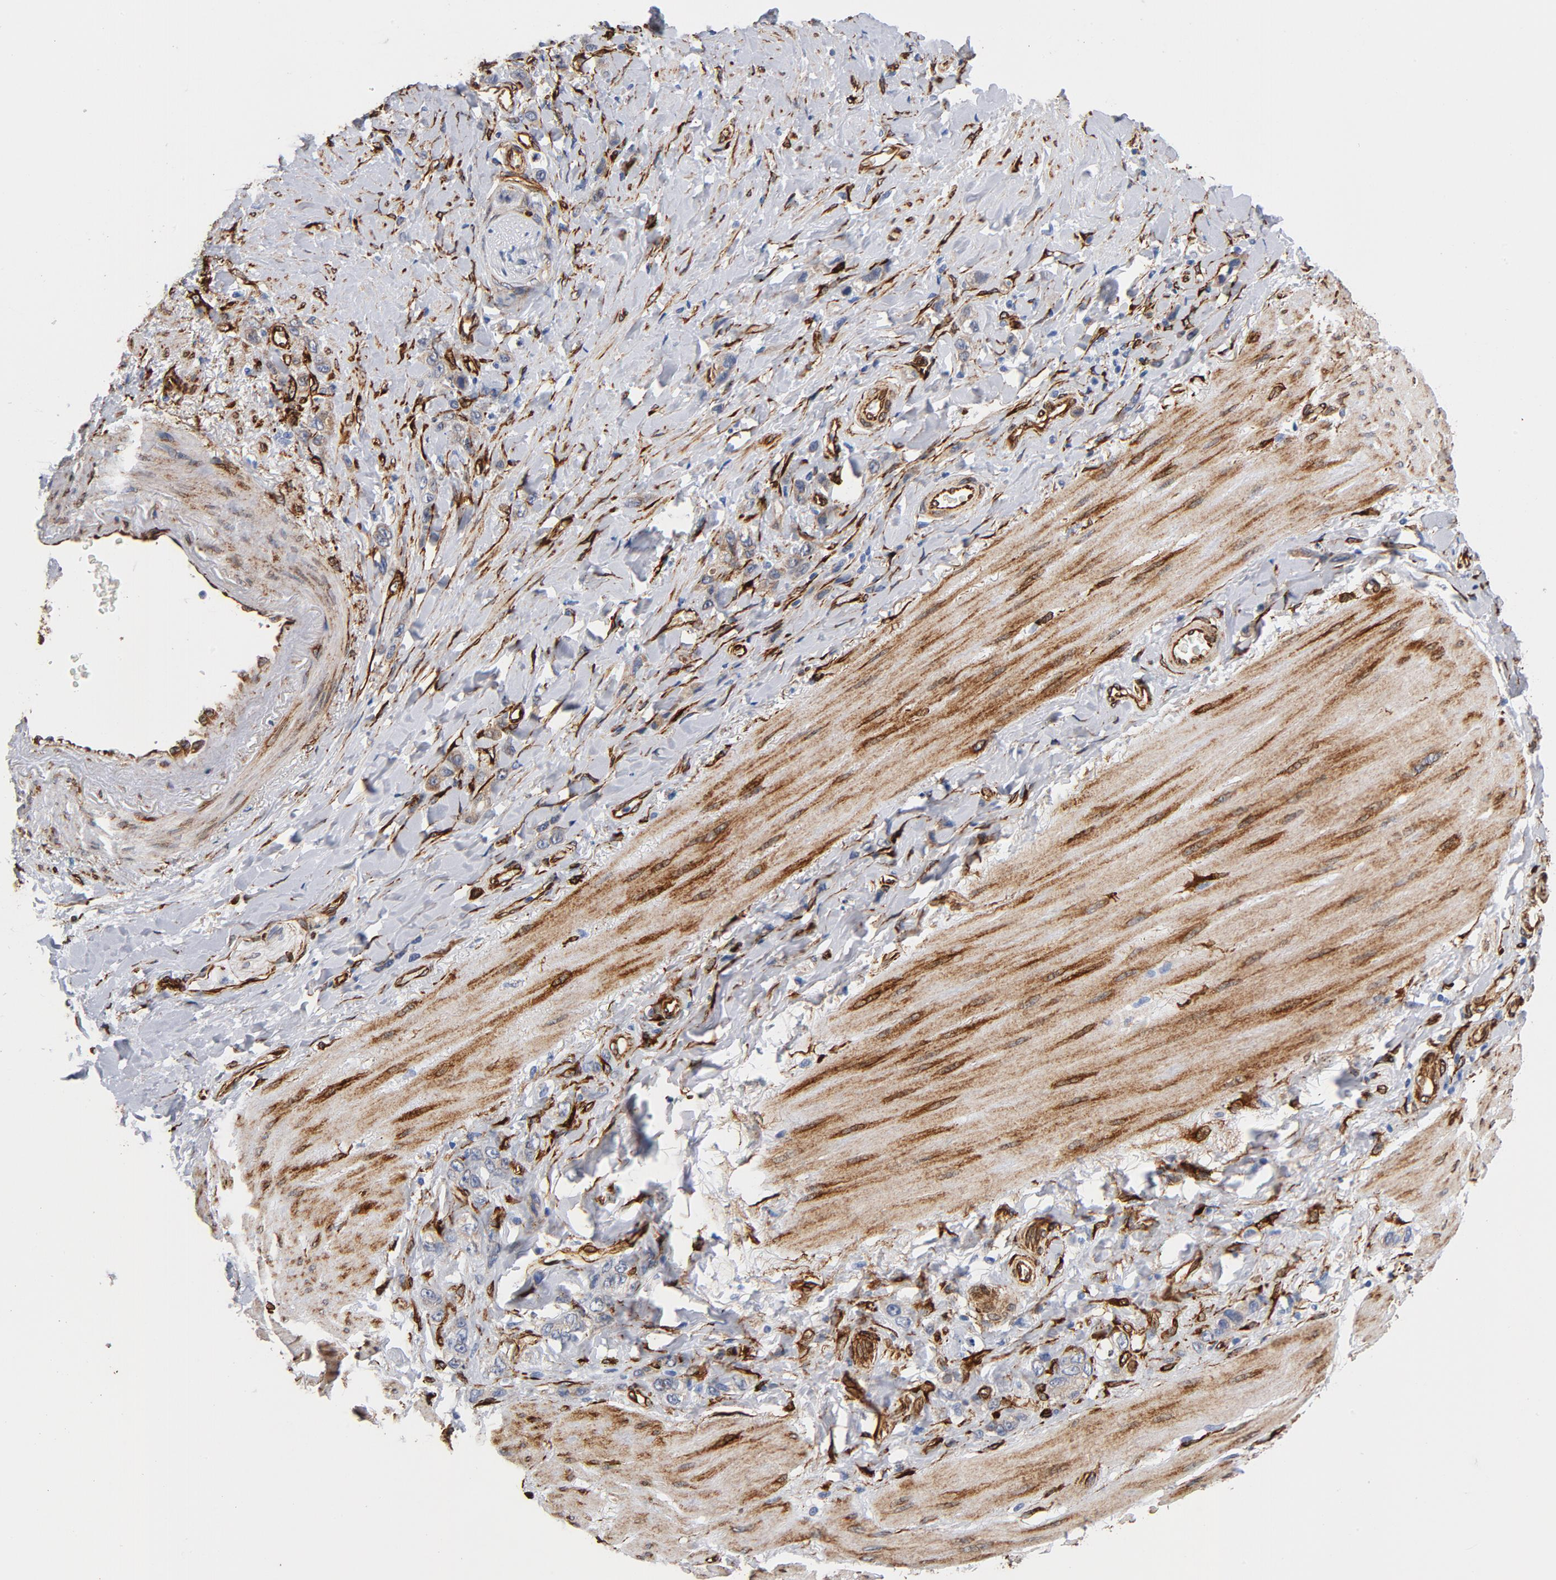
{"staining": {"intensity": "weak", "quantity": "25%-75%", "location": "cytoplasmic/membranous"}, "tissue": "stomach cancer", "cell_type": "Tumor cells", "image_type": "cancer", "snomed": [{"axis": "morphology", "description": "Normal tissue, NOS"}, {"axis": "morphology", "description": "Adenocarcinoma, NOS"}, {"axis": "topography", "description": "Stomach"}], "caption": "Protein expression analysis of stomach adenocarcinoma shows weak cytoplasmic/membranous expression in approximately 25%-75% of tumor cells. (Brightfield microscopy of DAB IHC at high magnification).", "gene": "SERPINH1", "patient": {"sex": "male", "age": 82}}